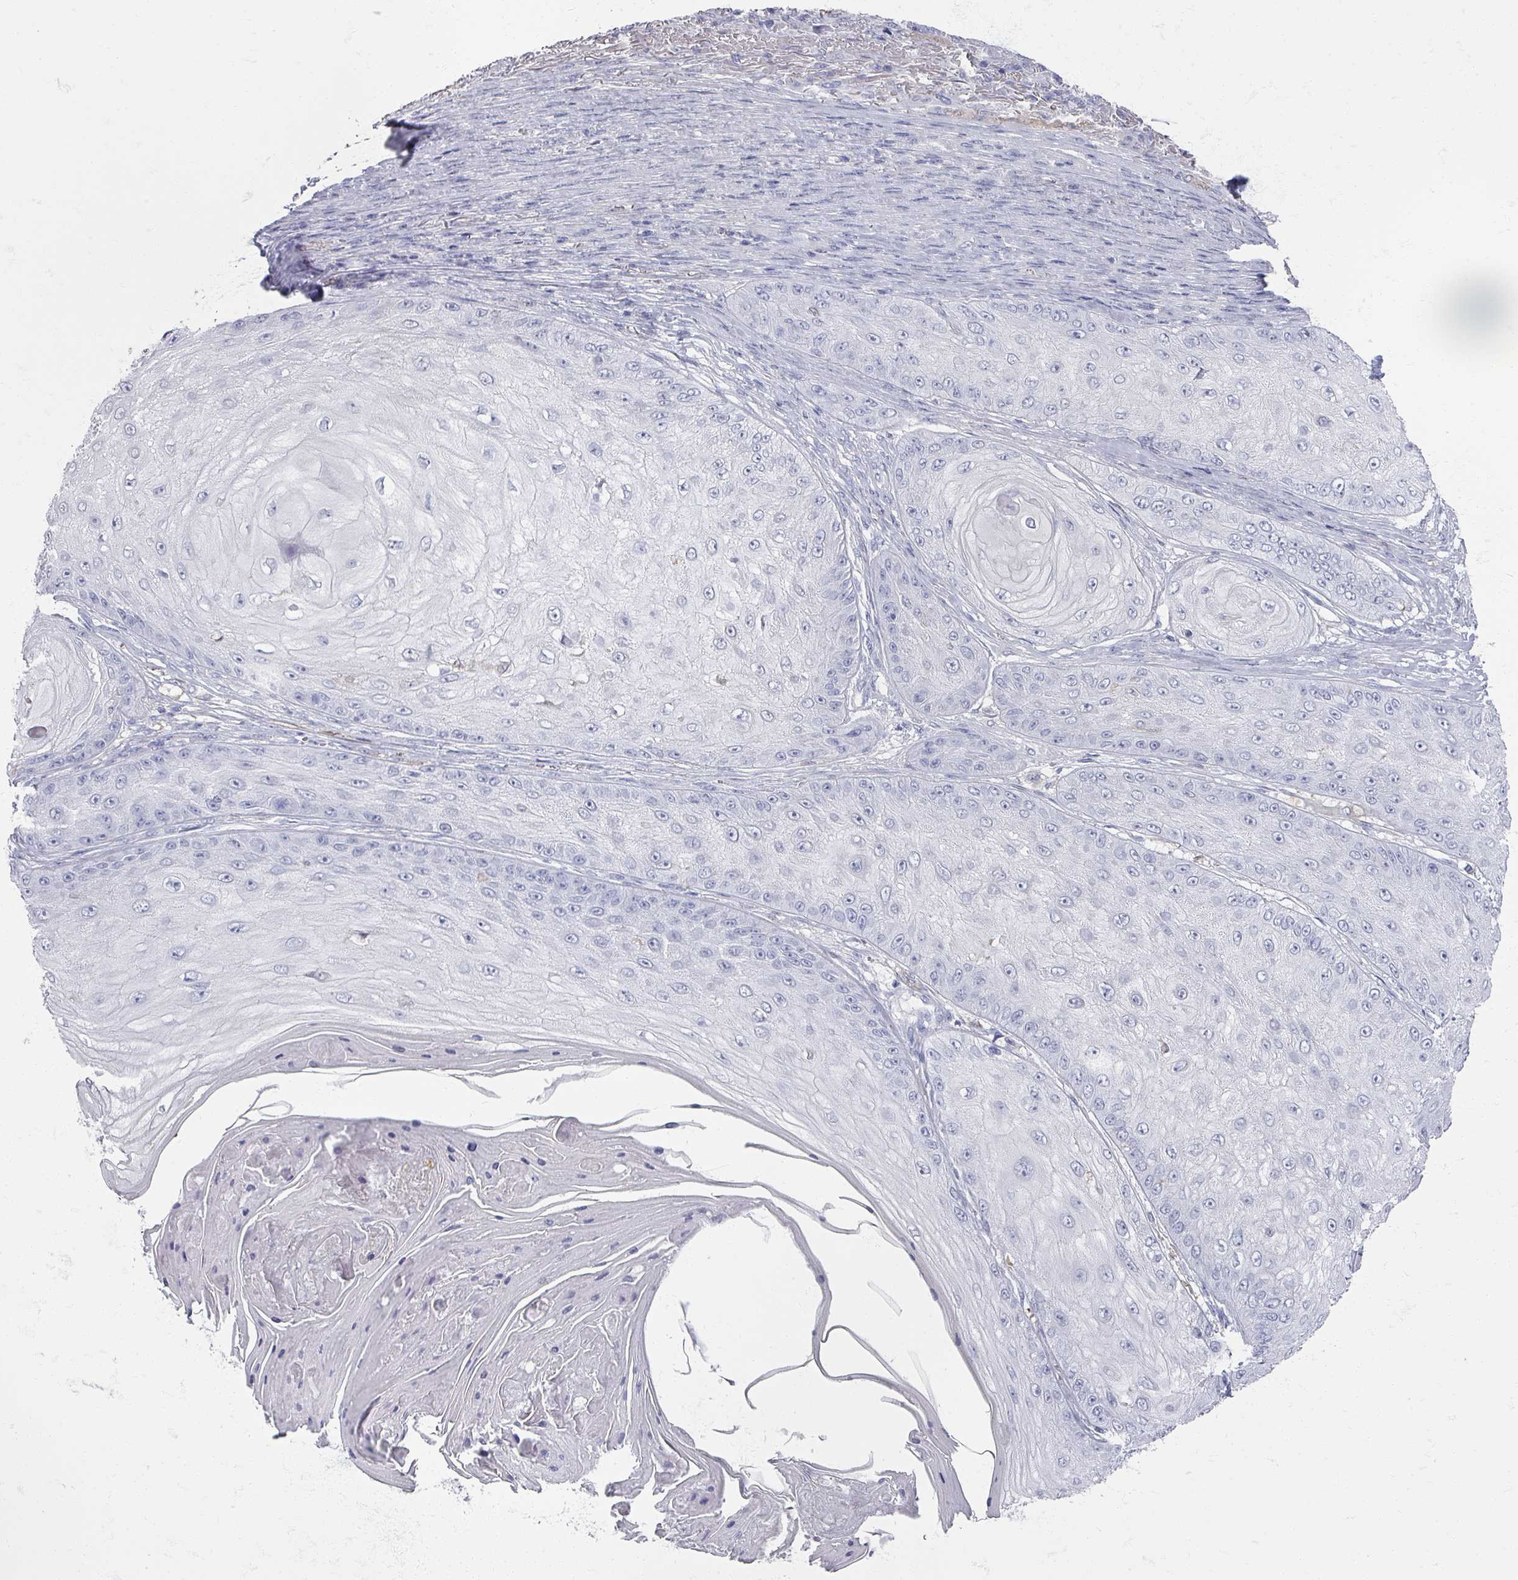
{"staining": {"intensity": "negative", "quantity": "none", "location": "none"}, "tissue": "skin cancer", "cell_type": "Tumor cells", "image_type": "cancer", "snomed": [{"axis": "morphology", "description": "Squamous cell carcinoma, NOS"}, {"axis": "topography", "description": "Skin"}], "caption": "Protein analysis of skin cancer (squamous cell carcinoma) exhibits no significant positivity in tumor cells. The staining is performed using DAB (3,3'-diaminobenzidine) brown chromogen with nuclei counter-stained in using hematoxylin.", "gene": "OMG", "patient": {"sex": "male", "age": 70}}